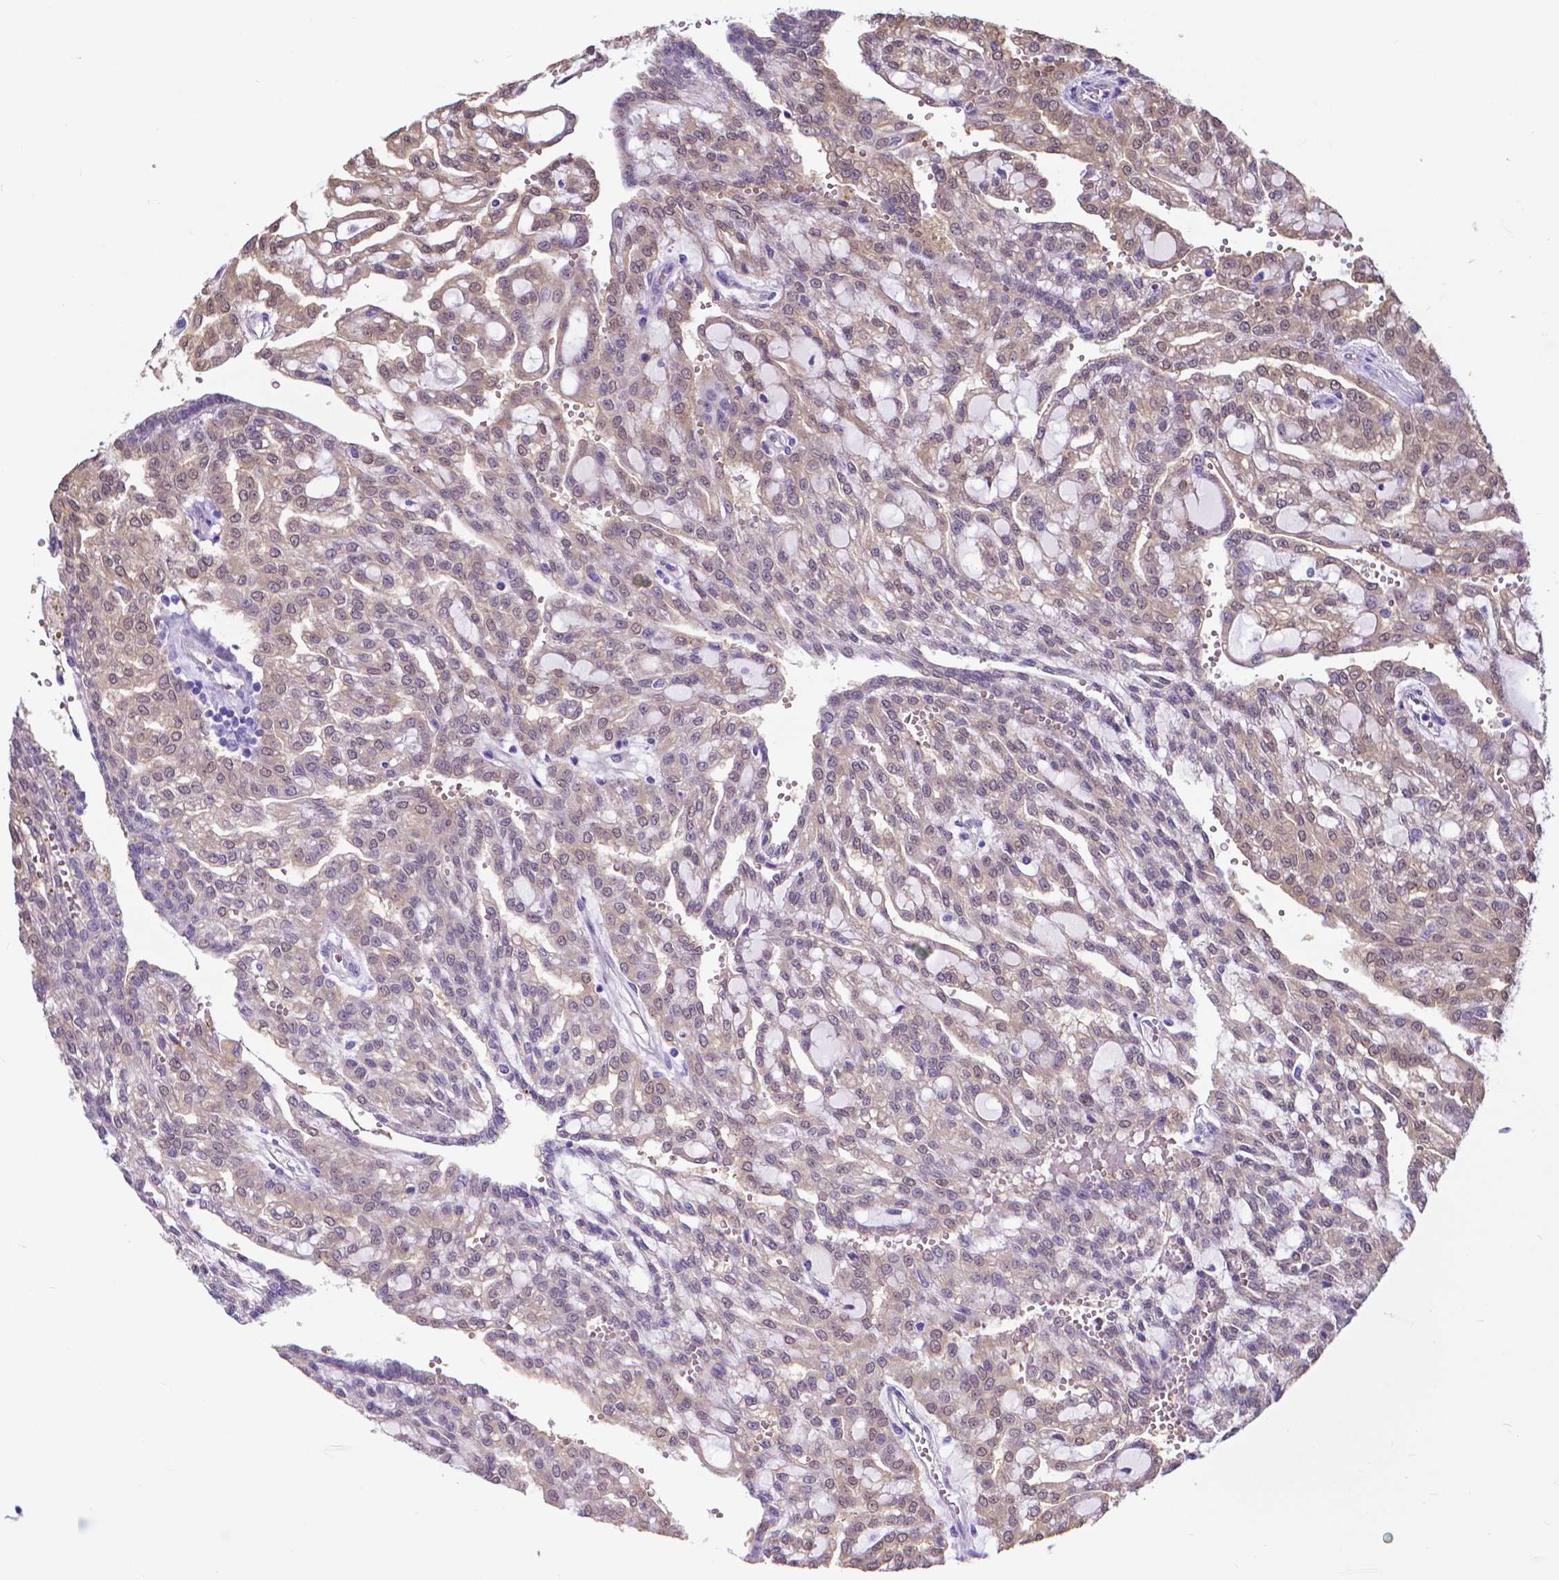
{"staining": {"intensity": "weak", "quantity": "25%-75%", "location": "cytoplasmic/membranous"}, "tissue": "renal cancer", "cell_type": "Tumor cells", "image_type": "cancer", "snomed": [{"axis": "morphology", "description": "Adenocarcinoma, NOS"}, {"axis": "topography", "description": "Kidney"}], "caption": "Renal adenocarcinoma stained with a protein marker demonstrates weak staining in tumor cells.", "gene": "CLIC4", "patient": {"sex": "male", "age": 63}}